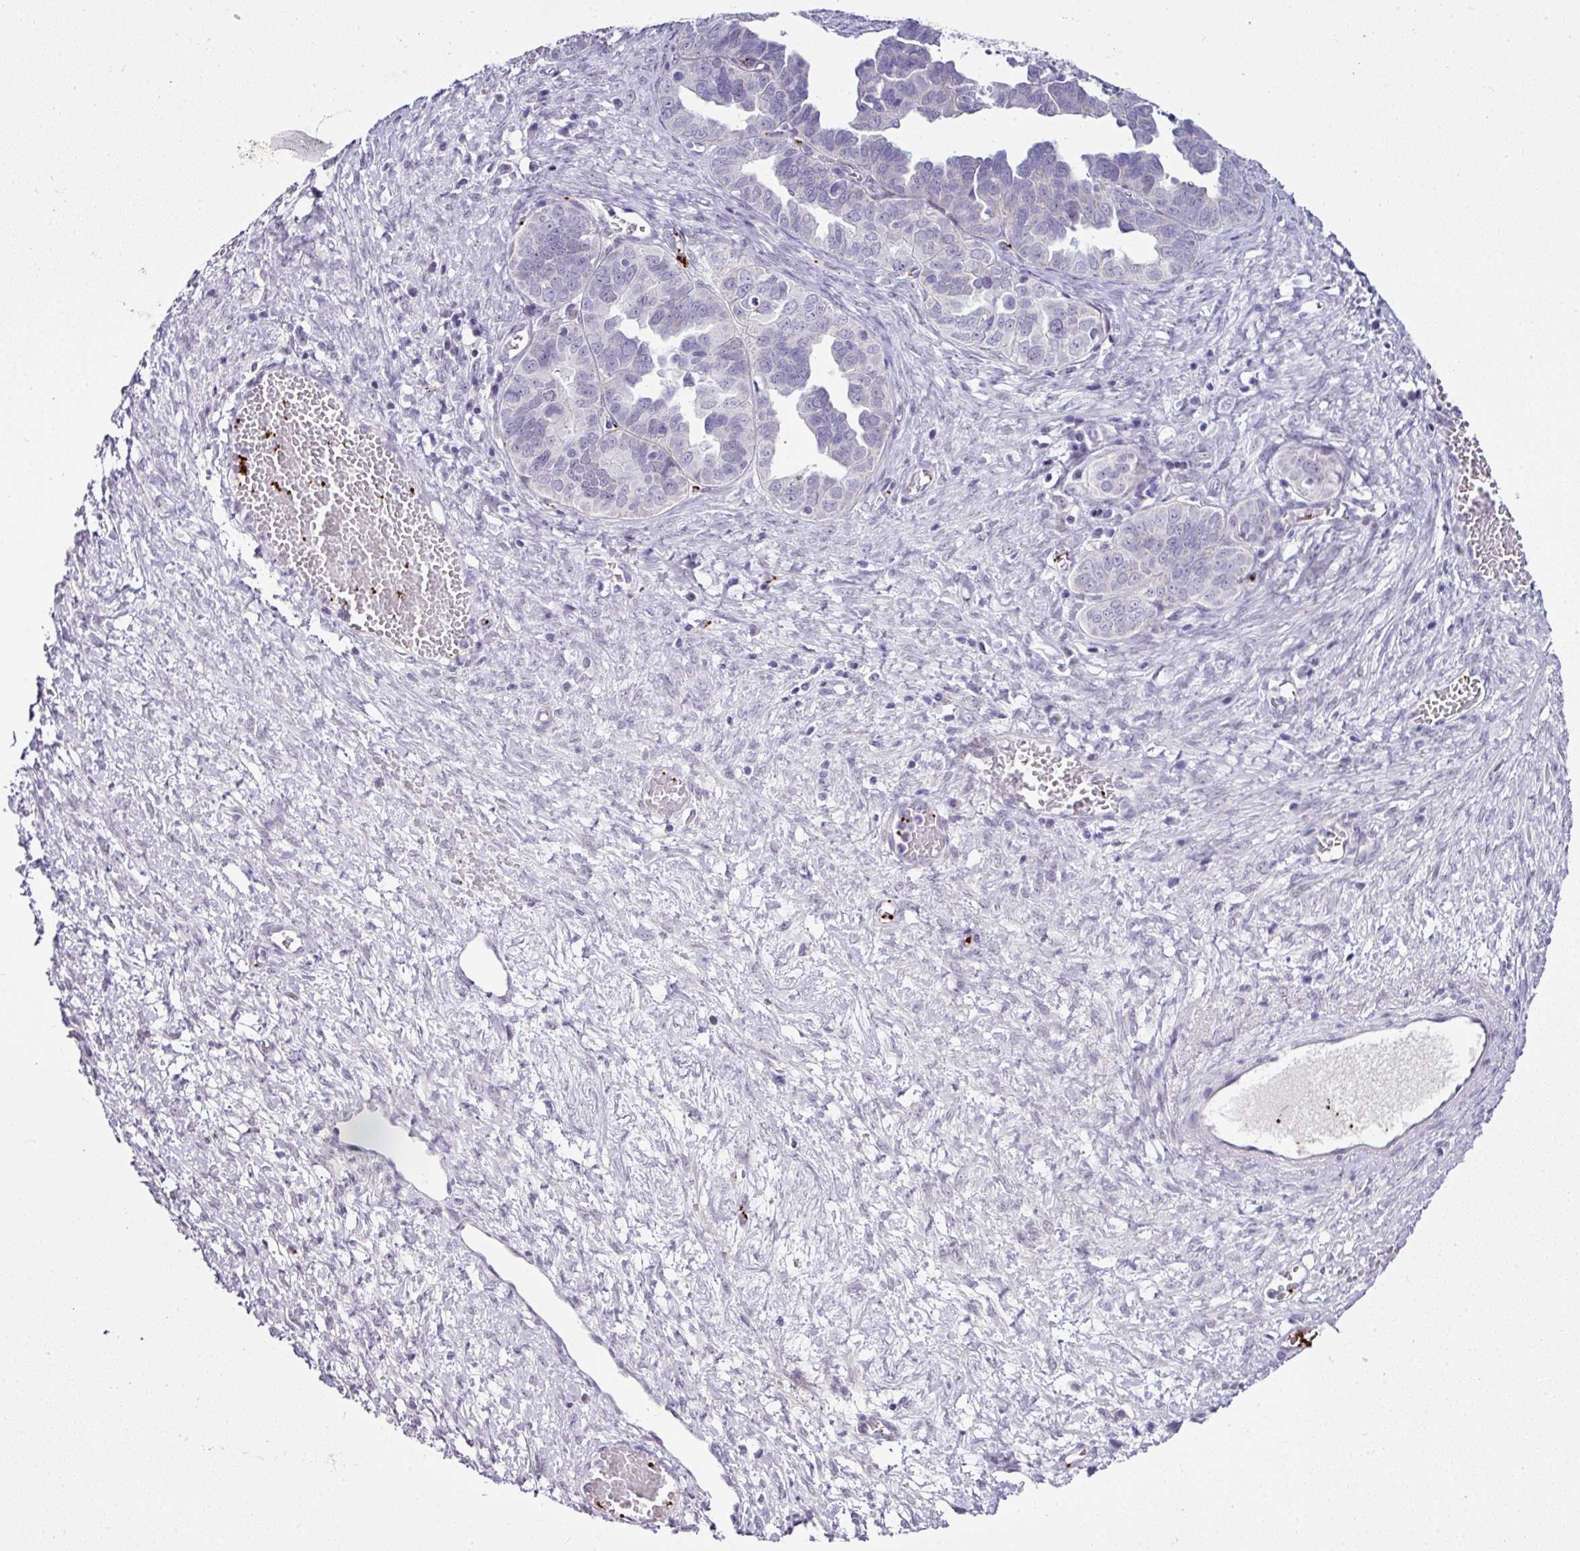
{"staining": {"intensity": "negative", "quantity": "none", "location": "none"}, "tissue": "ovarian cancer", "cell_type": "Tumor cells", "image_type": "cancer", "snomed": [{"axis": "morphology", "description": "Cystadenocarcinoma, serous, NOS"}, {"axis": "topography", "description": "Ovary"}], "caption": "Ovarian cancer (serous cystadenocarcinoma) was stained to show a protein in brown. There is no significant staining in tumor cells. The staining was performed using DAB (3,3'-diaminobenzidine) to visualize the protein expression in brown, while the nuclei were stained in blue with hematoxylin (Magnification: 20x).", "gene": "CMTM5", "patient": {"sex": "female", "age": 64}}